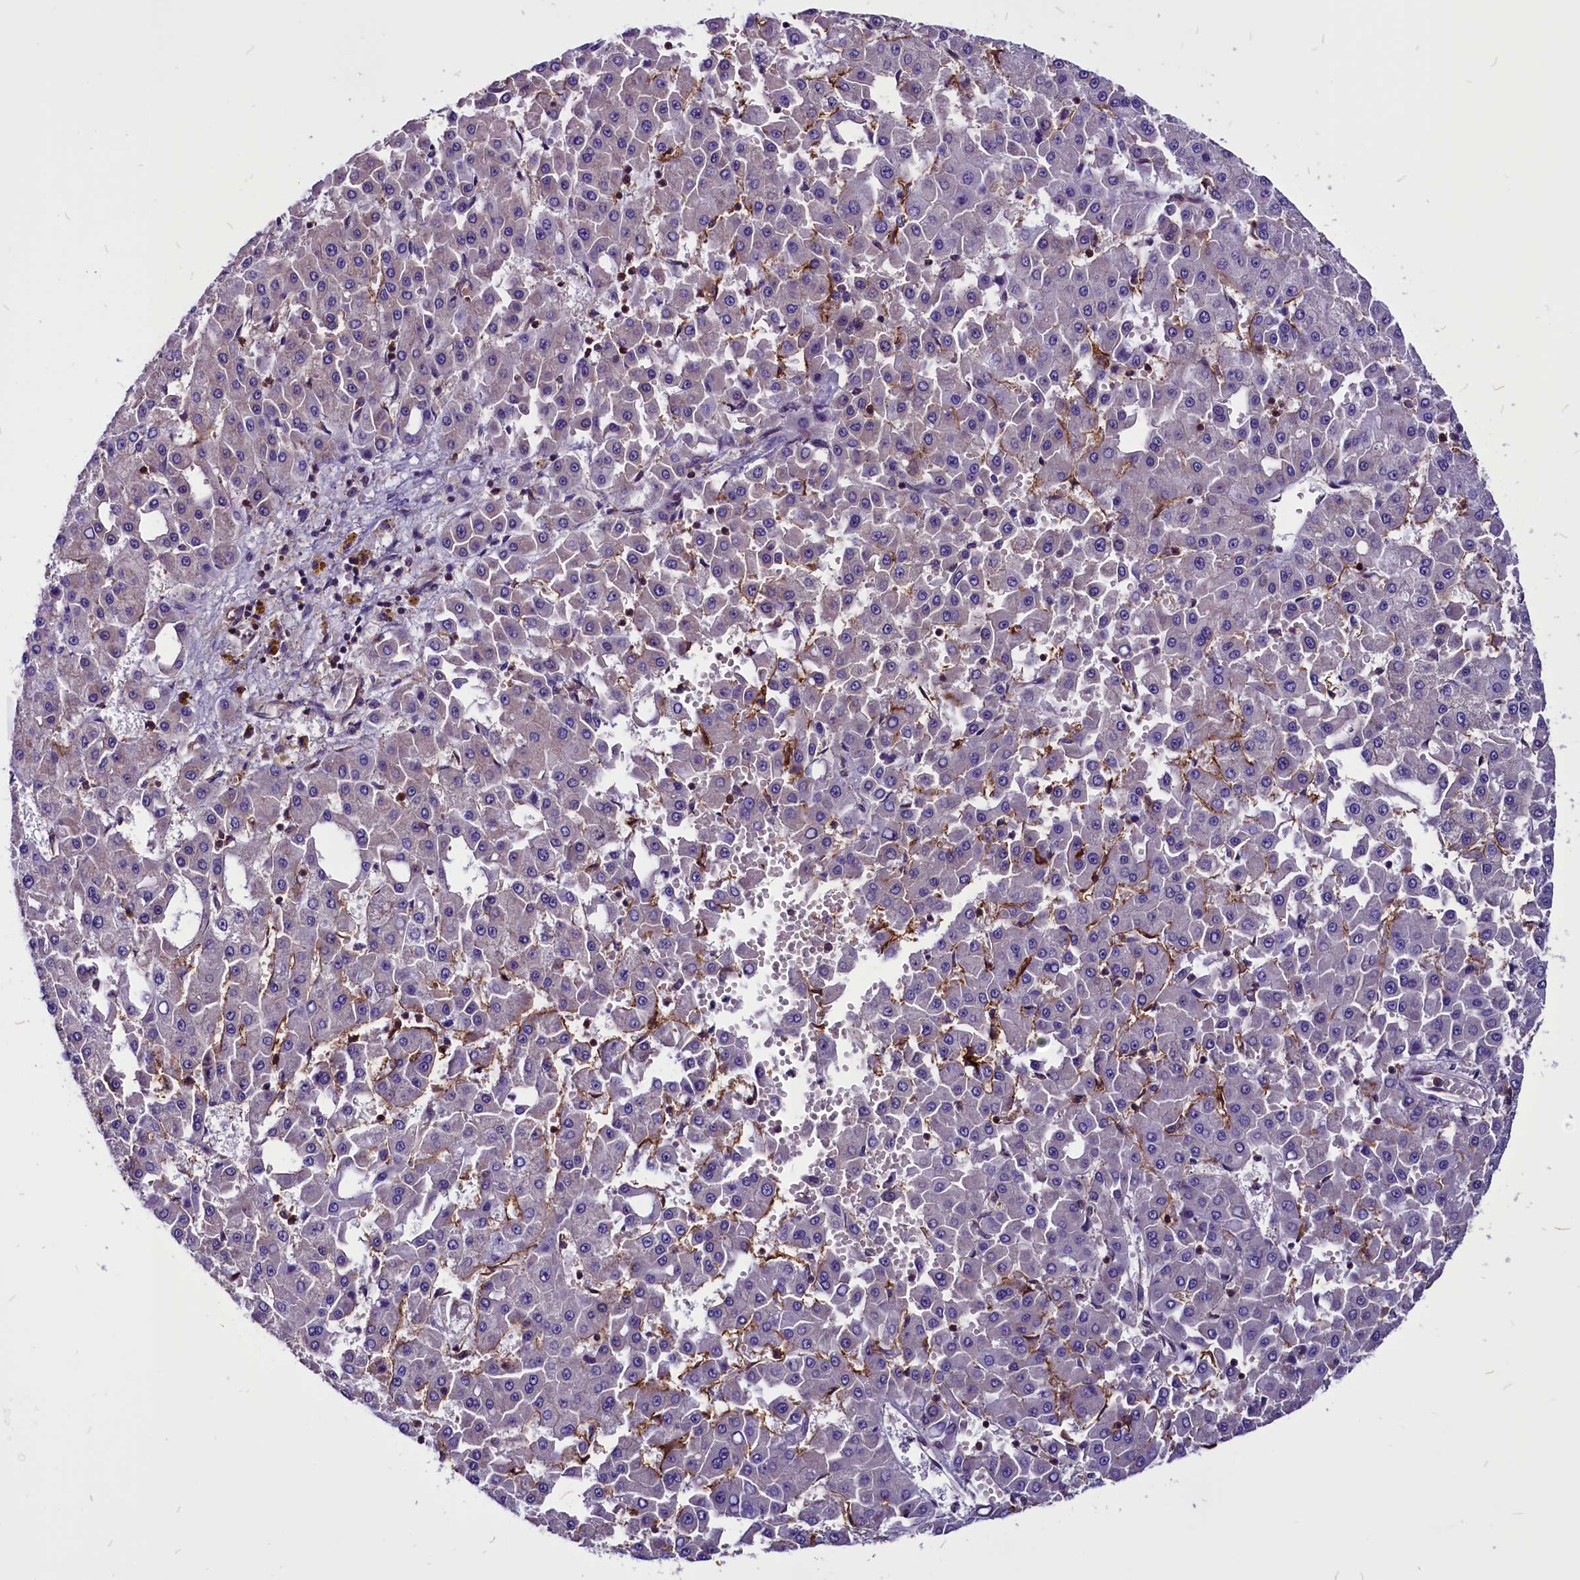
{"staining": {"intensity": "negative", "quantity": "none", "location": "none"}, "tissue": "liver cancer", "cell_type": "Tumor cells", "image_type": "cancer", "snomed": [{"axis": "morphology", "description": "Carcinoma, Hepatocellular, NOS"}, {"axis": "topography", "description": "Liver"}], "caption": "The immunohistochemistry (IHC) micrograph has no significant staining in tumor cells of liver hepatocellular carcinoma tissue.", "gene": "EIF3G", "patient": {"sex": "male", "age": 47}}